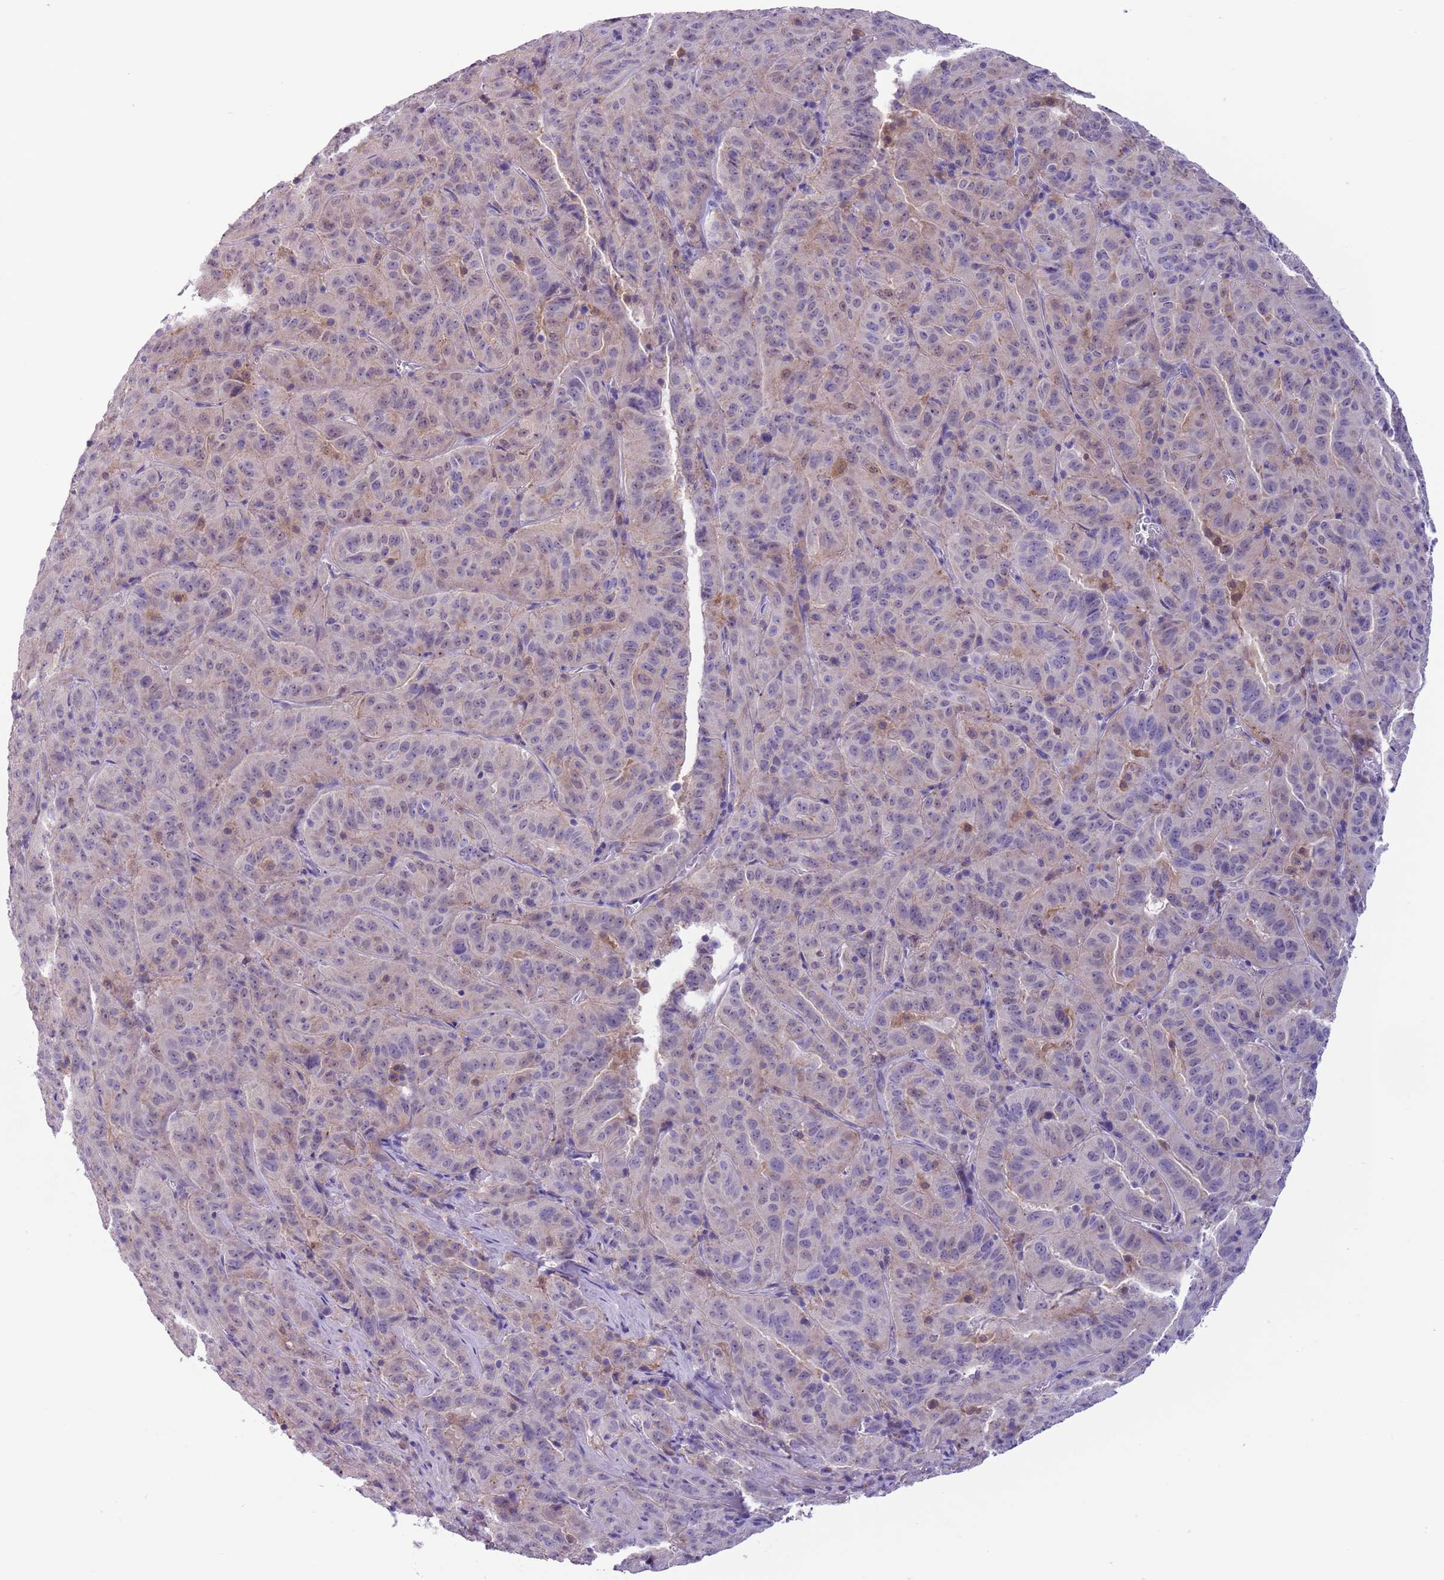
{"staining": {"intensity": "weak", "quantity": "<25%", "location": "cytoplasmic/membranous,nuclear"}, "tissue": "pancreatic cancer", "cell_type": "Tumor cells", "image_type": "cancer", "snomed": [{"axis": "morphology", "description": "Adenocarcinoma, NOS"}, {"axis": "topography", "description": "Pancreas"}], "caption": "Immunohistochemical staining of human pancreatic adenocarcinoma shows no significant positivity in tumor cells.", "gene": "PFKFB2", "patient": {"sex": "male", "age": 63}}